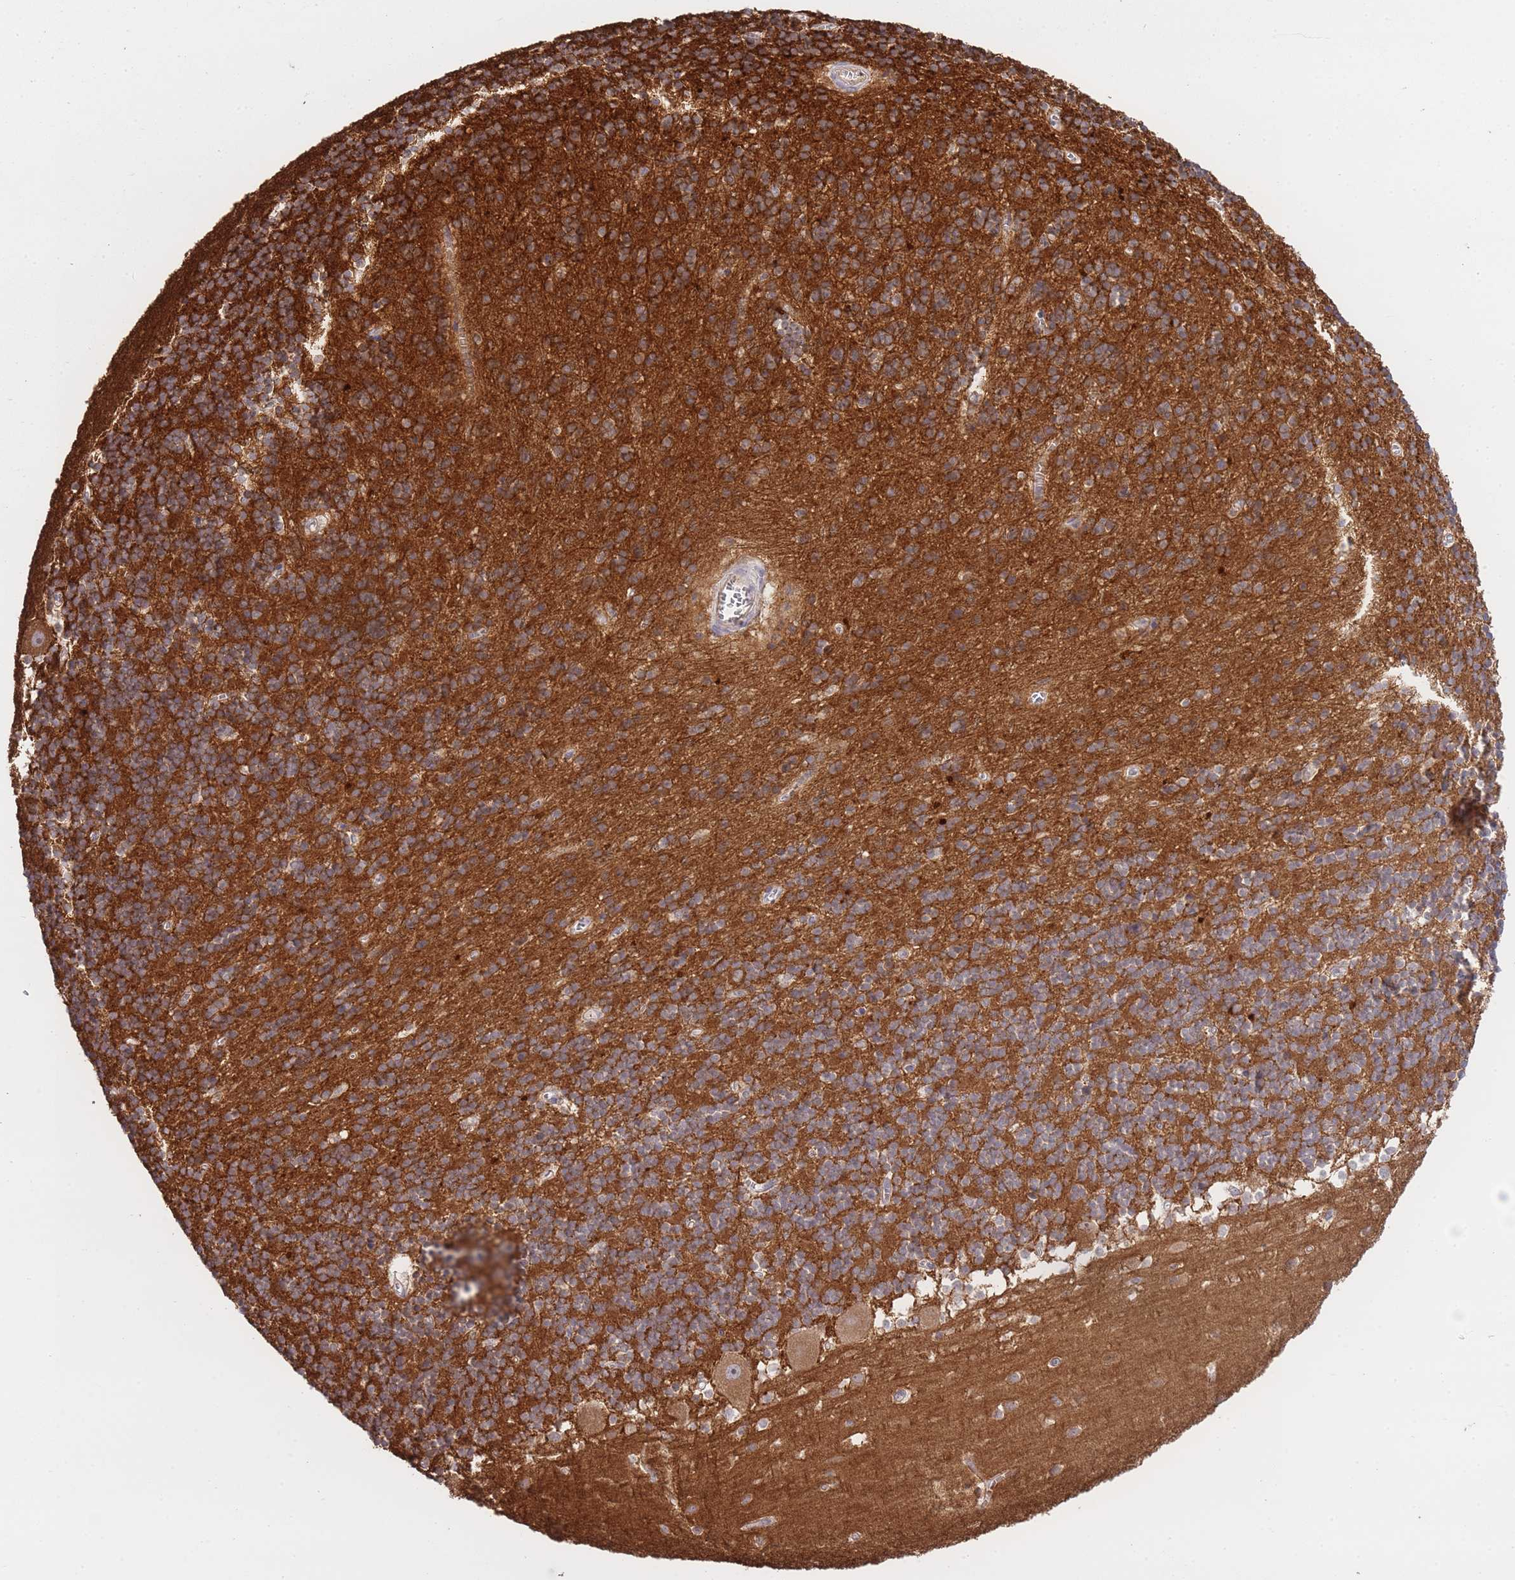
{"staining": {"intensity": "strong", "quantity": ">75%", "location": "cytoplasmic/membranous"}, "tissue": "cerebellum", "cell_type": "Cells in granular layer", "image_type": "normal", "snomed": [{"axis": "morphology", "description": "Normal tissue, NOS"}, {"axis": "topography", "description": "Cerebellum"}], "caption": "Benign cerebellum was stained to show a protein in brown. There is high levels of strong cytoplasmic/membranous expression in approximately >75% of cells in granular layer. The protein of interest is shown in brown color, while the nuclei are stained blue.", "gene": "EXOSC8", "patient": {"sex": "male", "age": 54}}